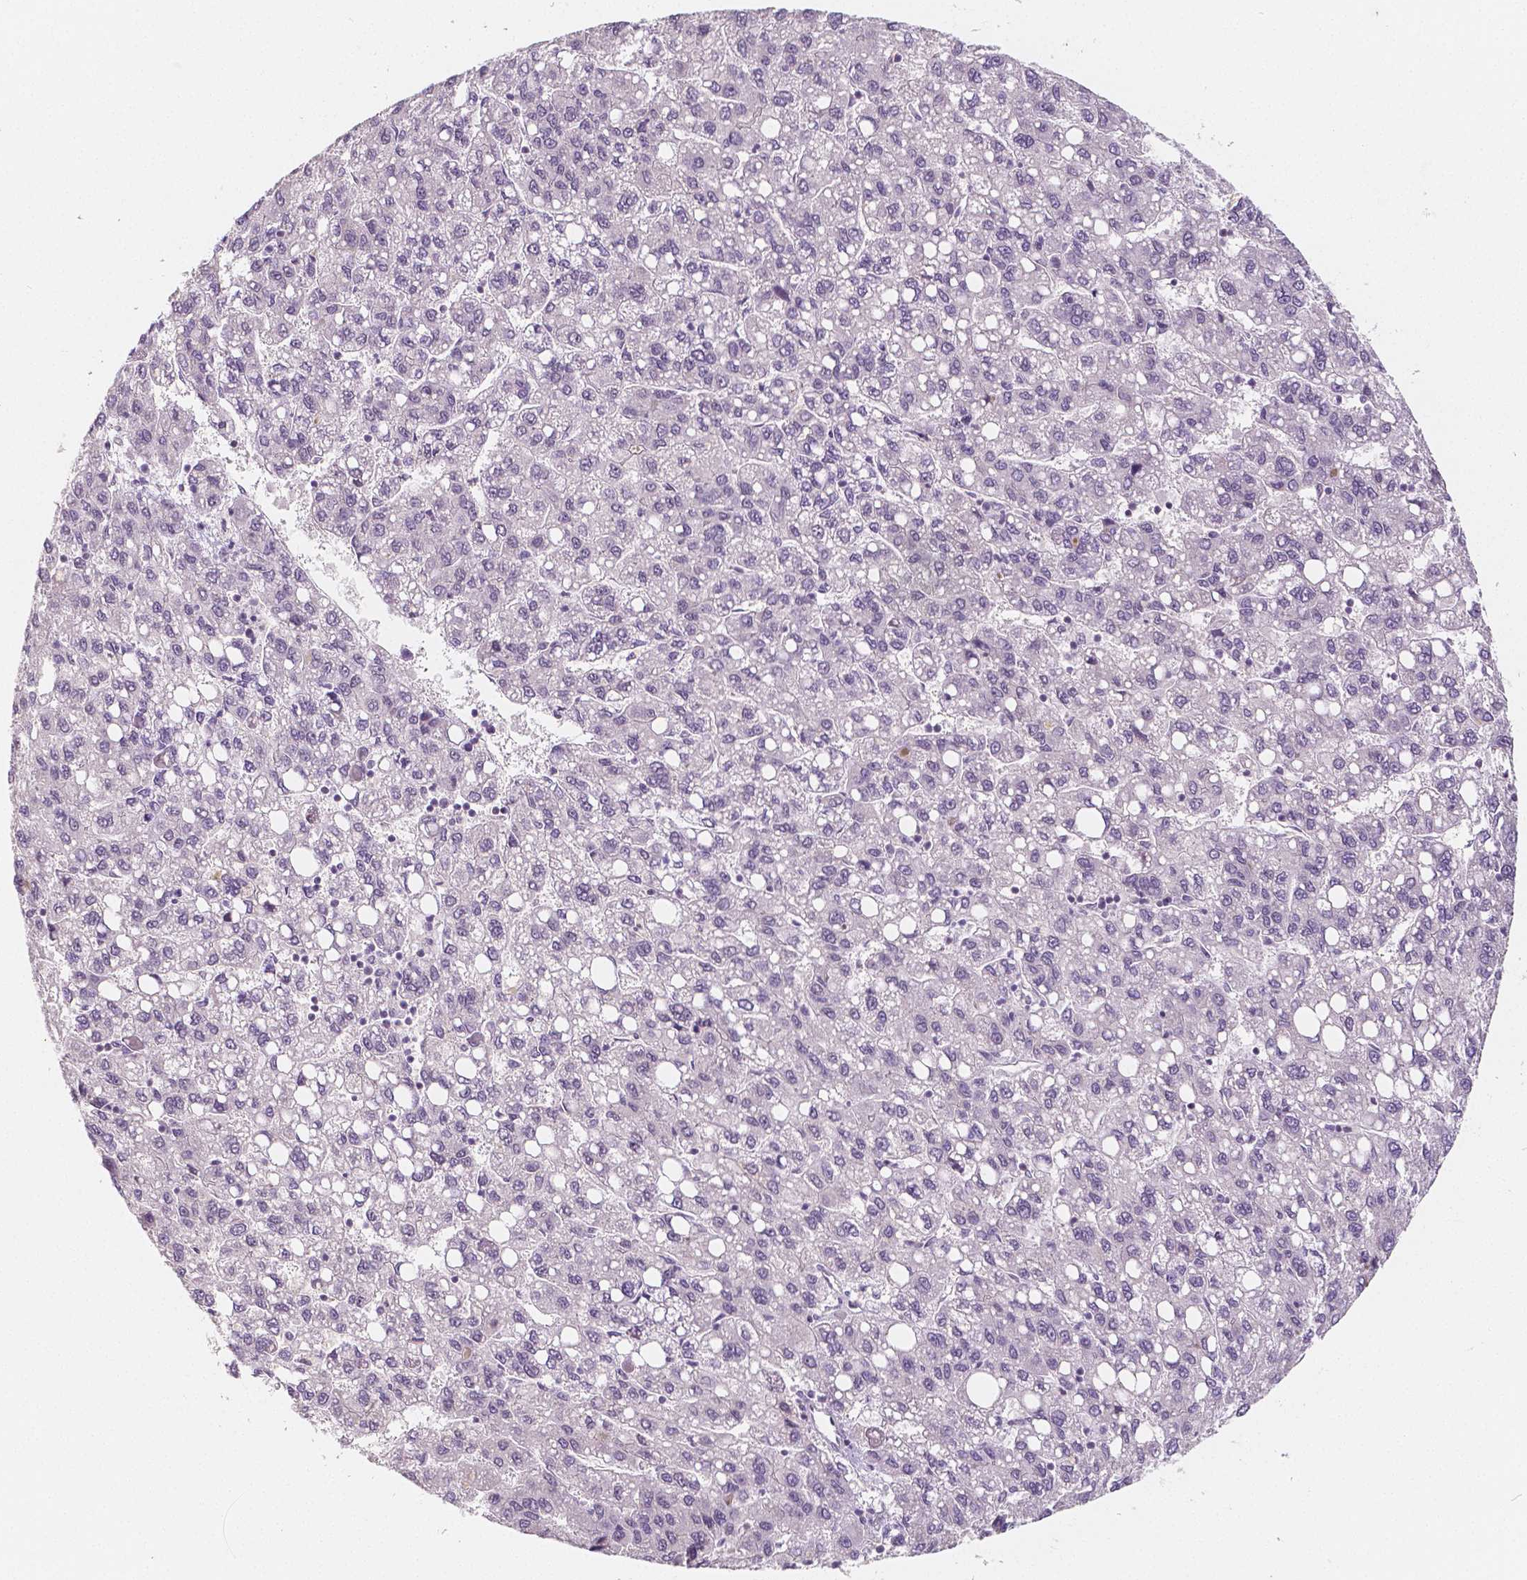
{"staining": {"intensity": "negative", "quantity": "none", "location": "none"}, "tissue": "liver cancer", "cell_type": "Tumor cells", "image_type": "cancer", "snomed": [{"axis": "morphology", "description": "Carcinoma, Hepatocellular, NOS"}, {"axis": "topography", "description": "Liver"}], "caption": "A high-resolution micrograph shows IHC staining of liver cancer (hepatocellular carcinoma), which exhibits no significant expression in tumor cells.", "gene": "KDM5B", "patient": {"sex": "female", "age": 82}}